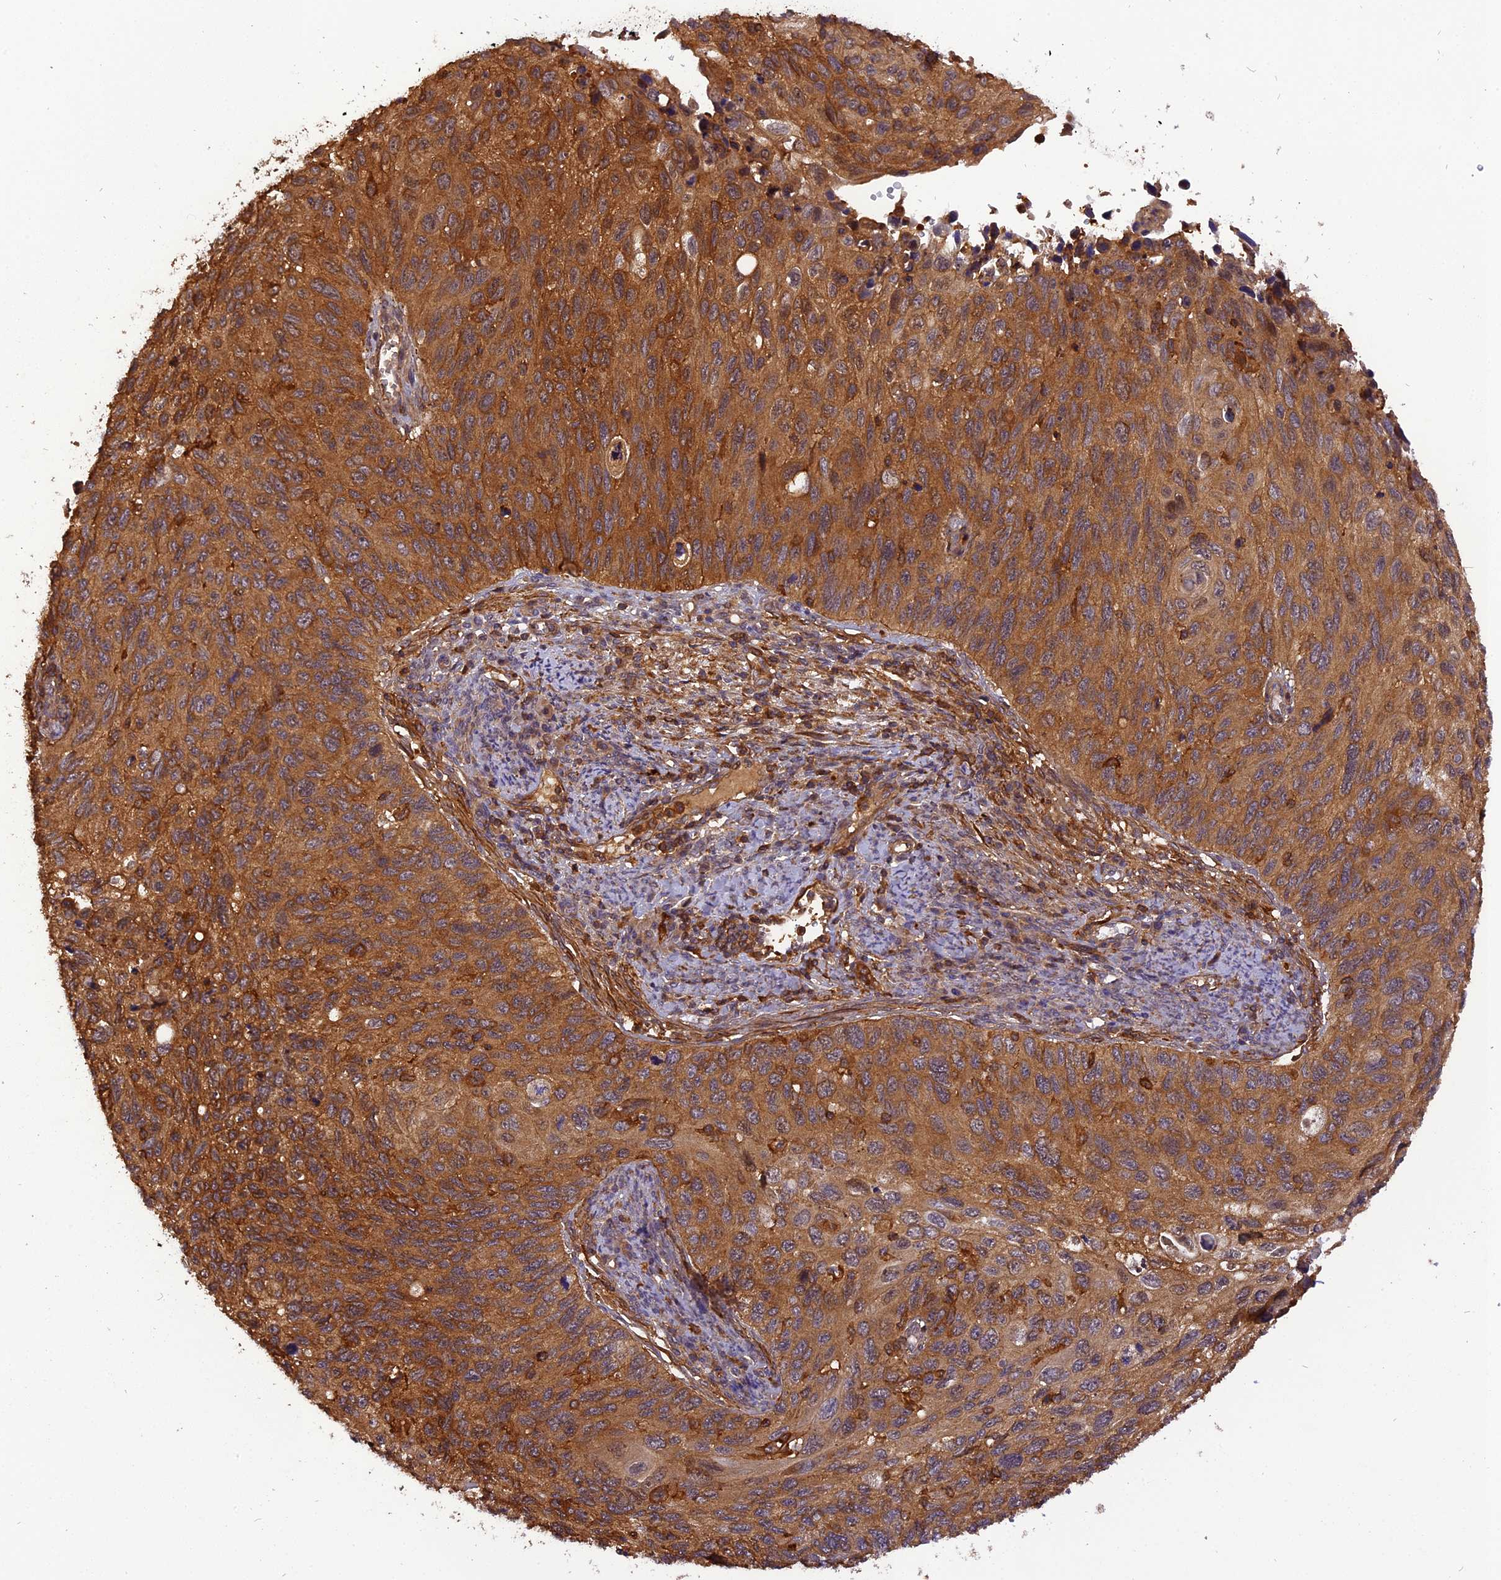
{"staining": {"intensity": "strong", "quantity": ">75%", "location": "cytoplasmic/membranous"}, "tissue": "cervical cancer", "cell_type": "Tumor cells", "image_type": "cancer", "snomed": [{"axis": "morphology", "description": "Squamous cell carcinoma, NOS"}, {"axis": "topography", "description": "Cervix"}], "caption": "Tumor cells exhibit high levels of strong cytoplasmic/membranous expression in about >75% of cells in cervical cancer (squamous cell carcinoma). (DAB (3,3'-diaminobenzidine) IHC with brightfield microscopy, high magnification).", "gene": "STOML1", "patient": {"sex": "female", "age": 70}}